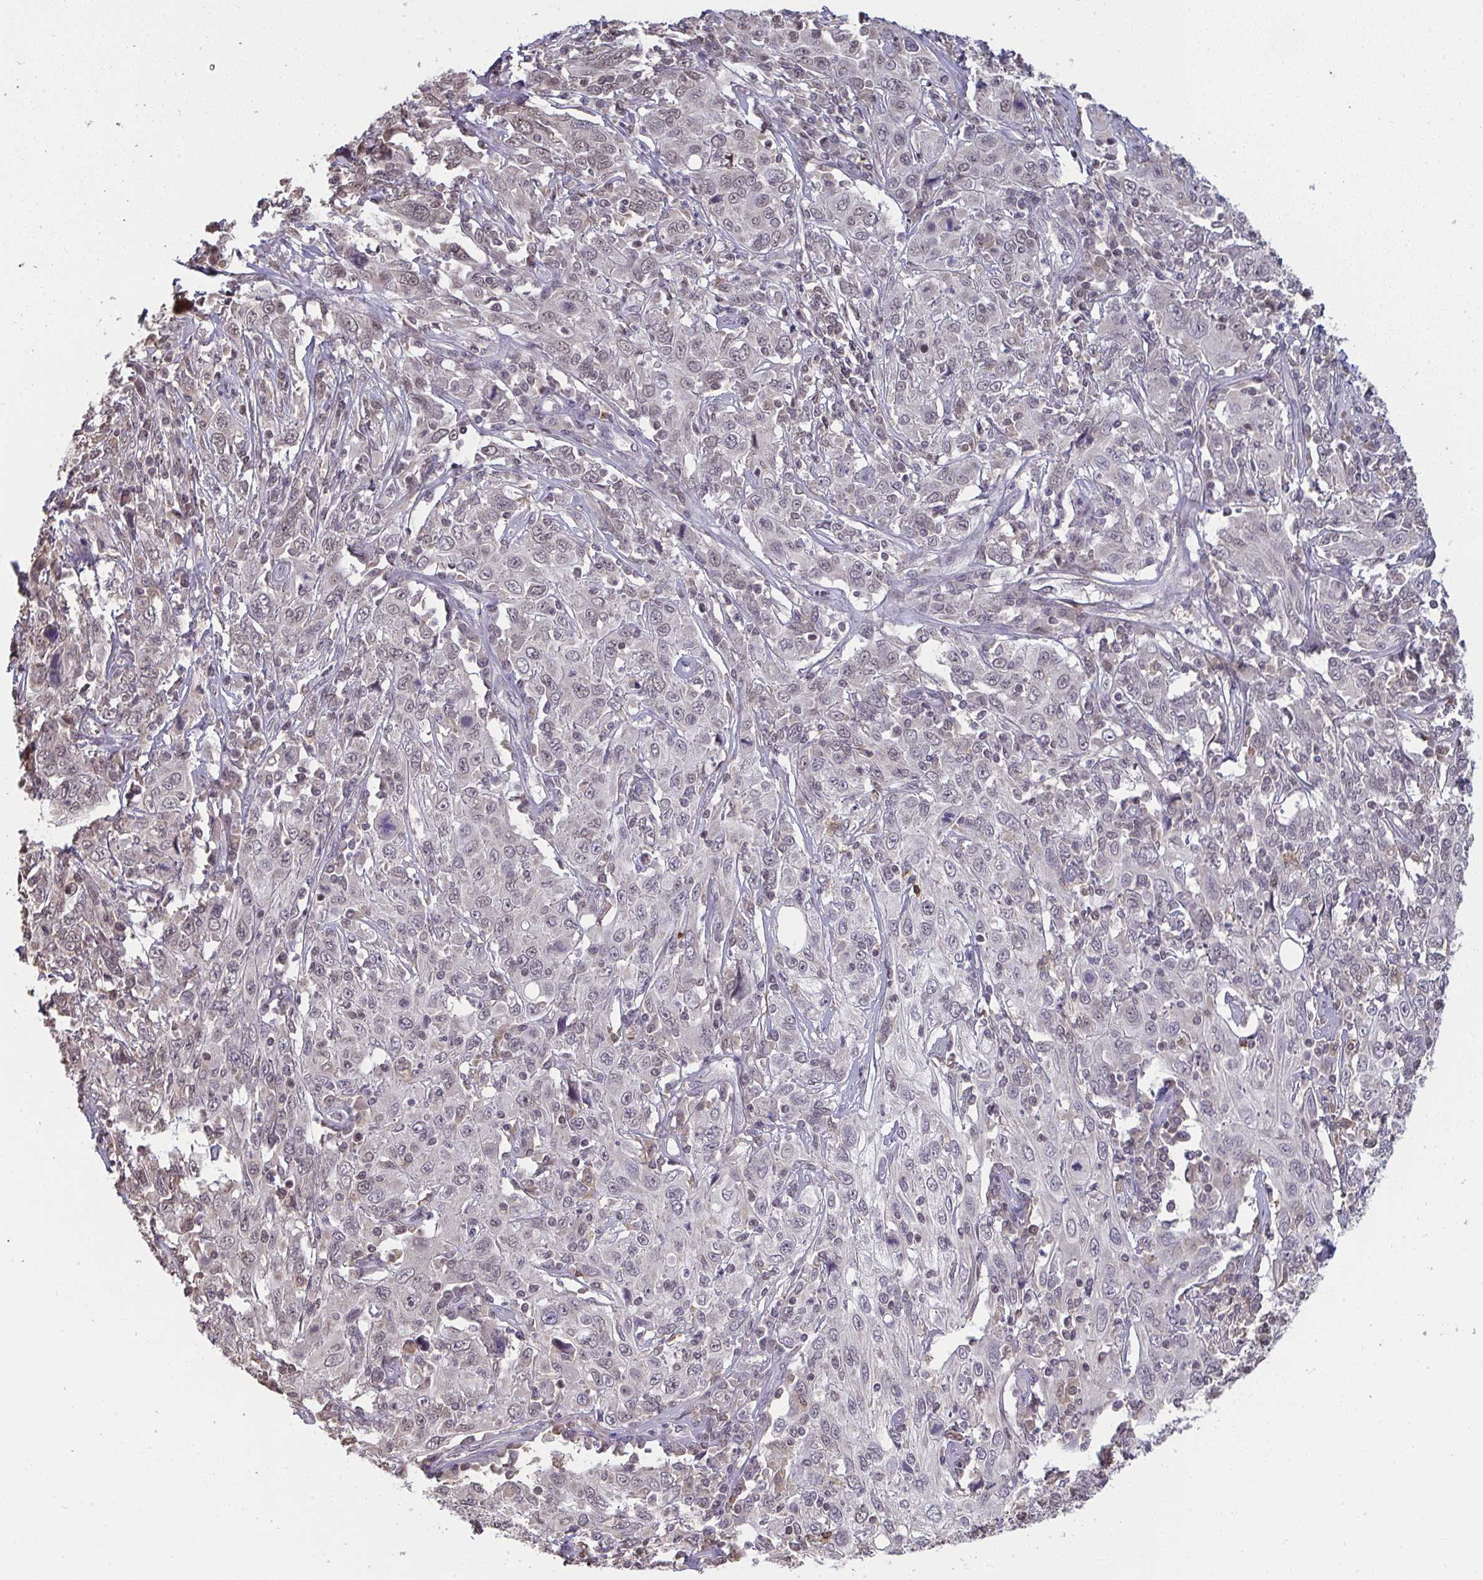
{"staining": {"intensity": "weak", "quantity": "<25%", "location": "nuclear"}, "tissue": "cervical cancer", "cell_type": "Tumor cells", "image_type": "cancer", "snomed": [{"axis": "morphology", "description": "Squamous cell carcinoma, NOS"}, {"axis": "topography", "description": "Cervix"}], "caption": "Immunohistochemistry of human cervical cancer (squamous cell carcinoma) exhibits no expression in tumor cells.", "gene": "SAP30", "patient": {"sex": "female", "age": 46}}